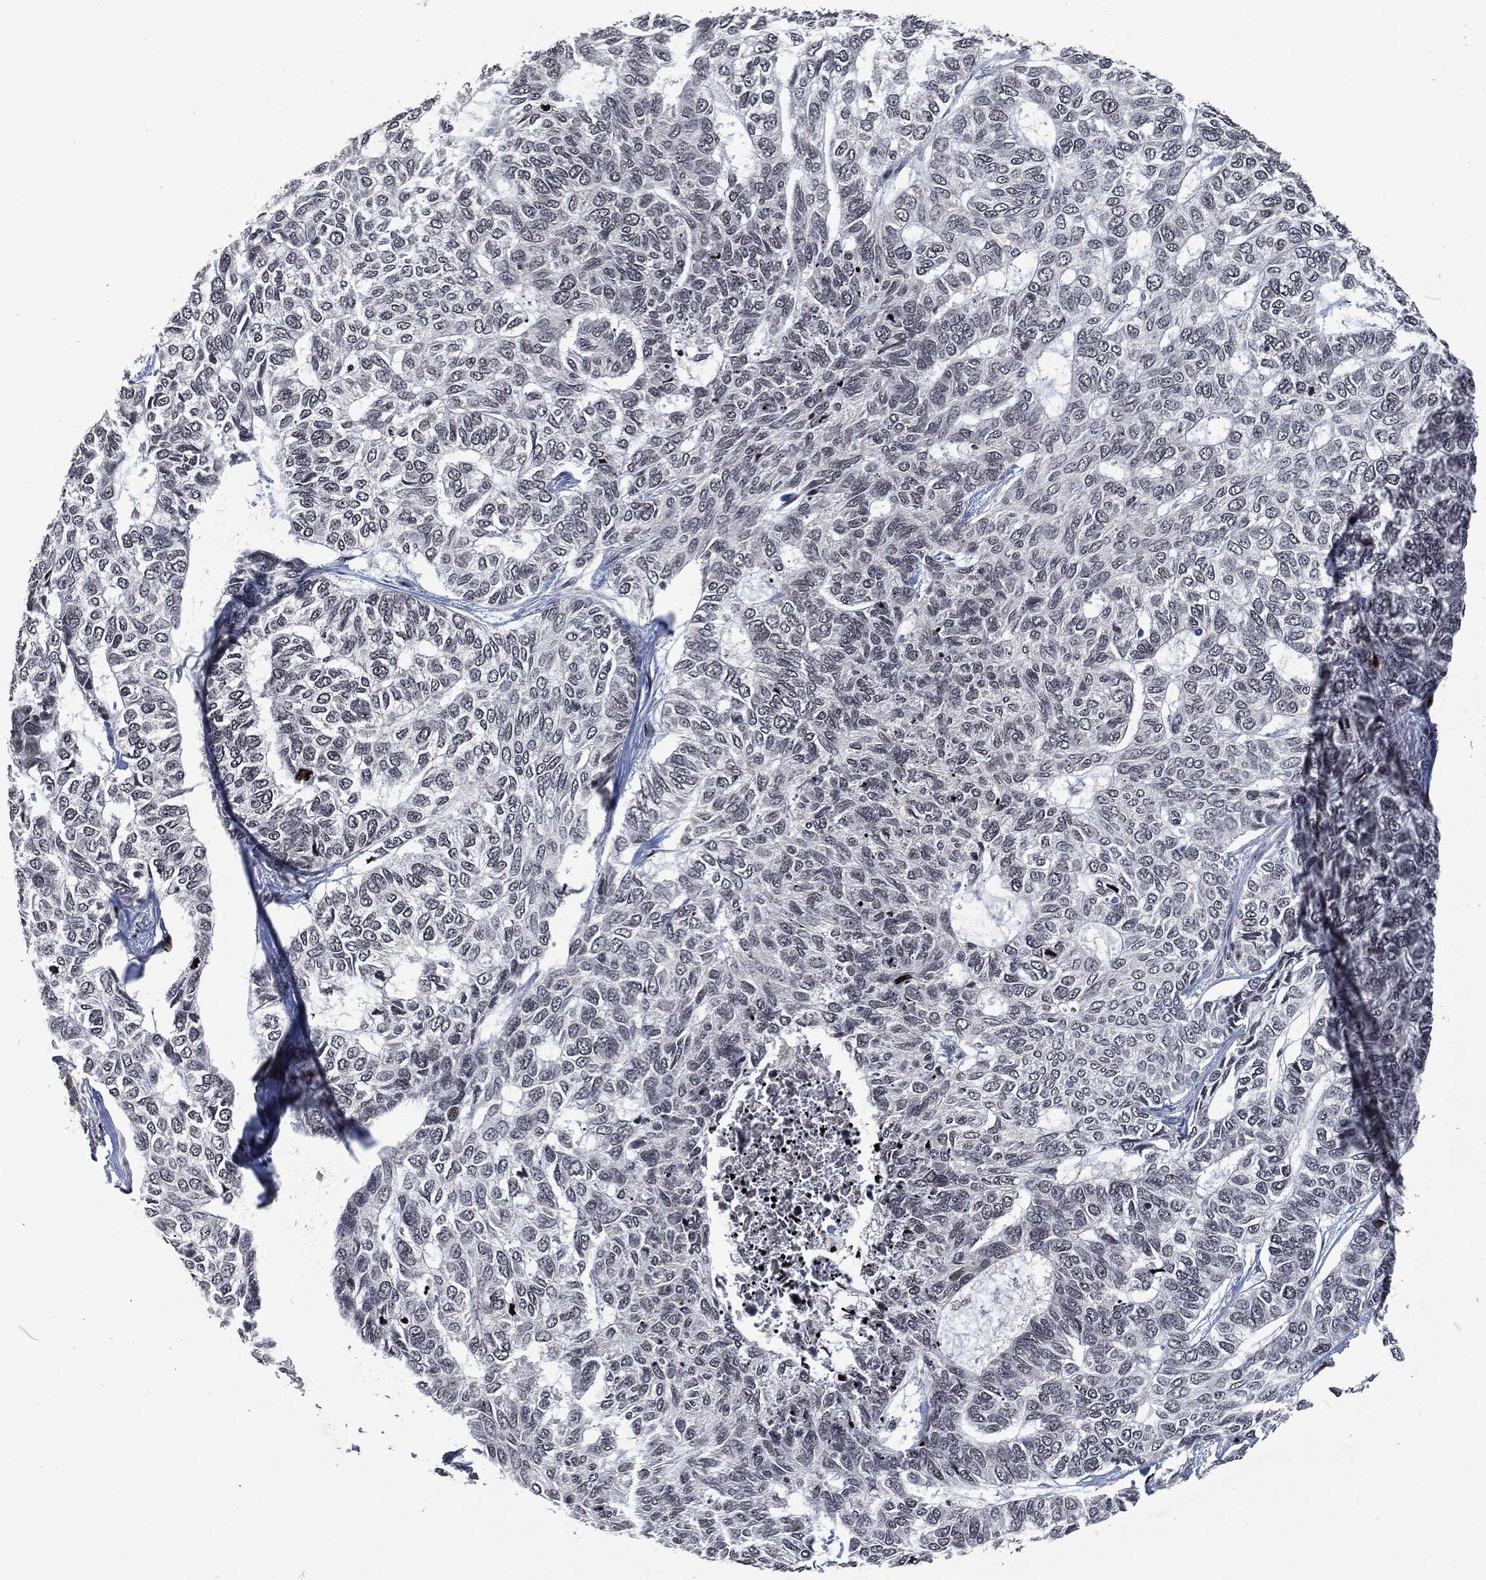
{"staining": {"intensity": "negative", "quantity": "none", "location": "none"}, "tissue": "skin cancer", "cell_type": "Tumor cells", "image_type": "cancer", "snomed": [{"axis": "morphology", "description": "Basal cell carcinoma"}, {"axis": "topography", "description": "Skin"}], "caption": "Basal cell carcinoma (skin) stained for a protein using immunohistochemistry (IHC) demonstrates no positivity tumor cells.", "gene": "EGFR", "patient": {"sex": "female", "age": 65}}